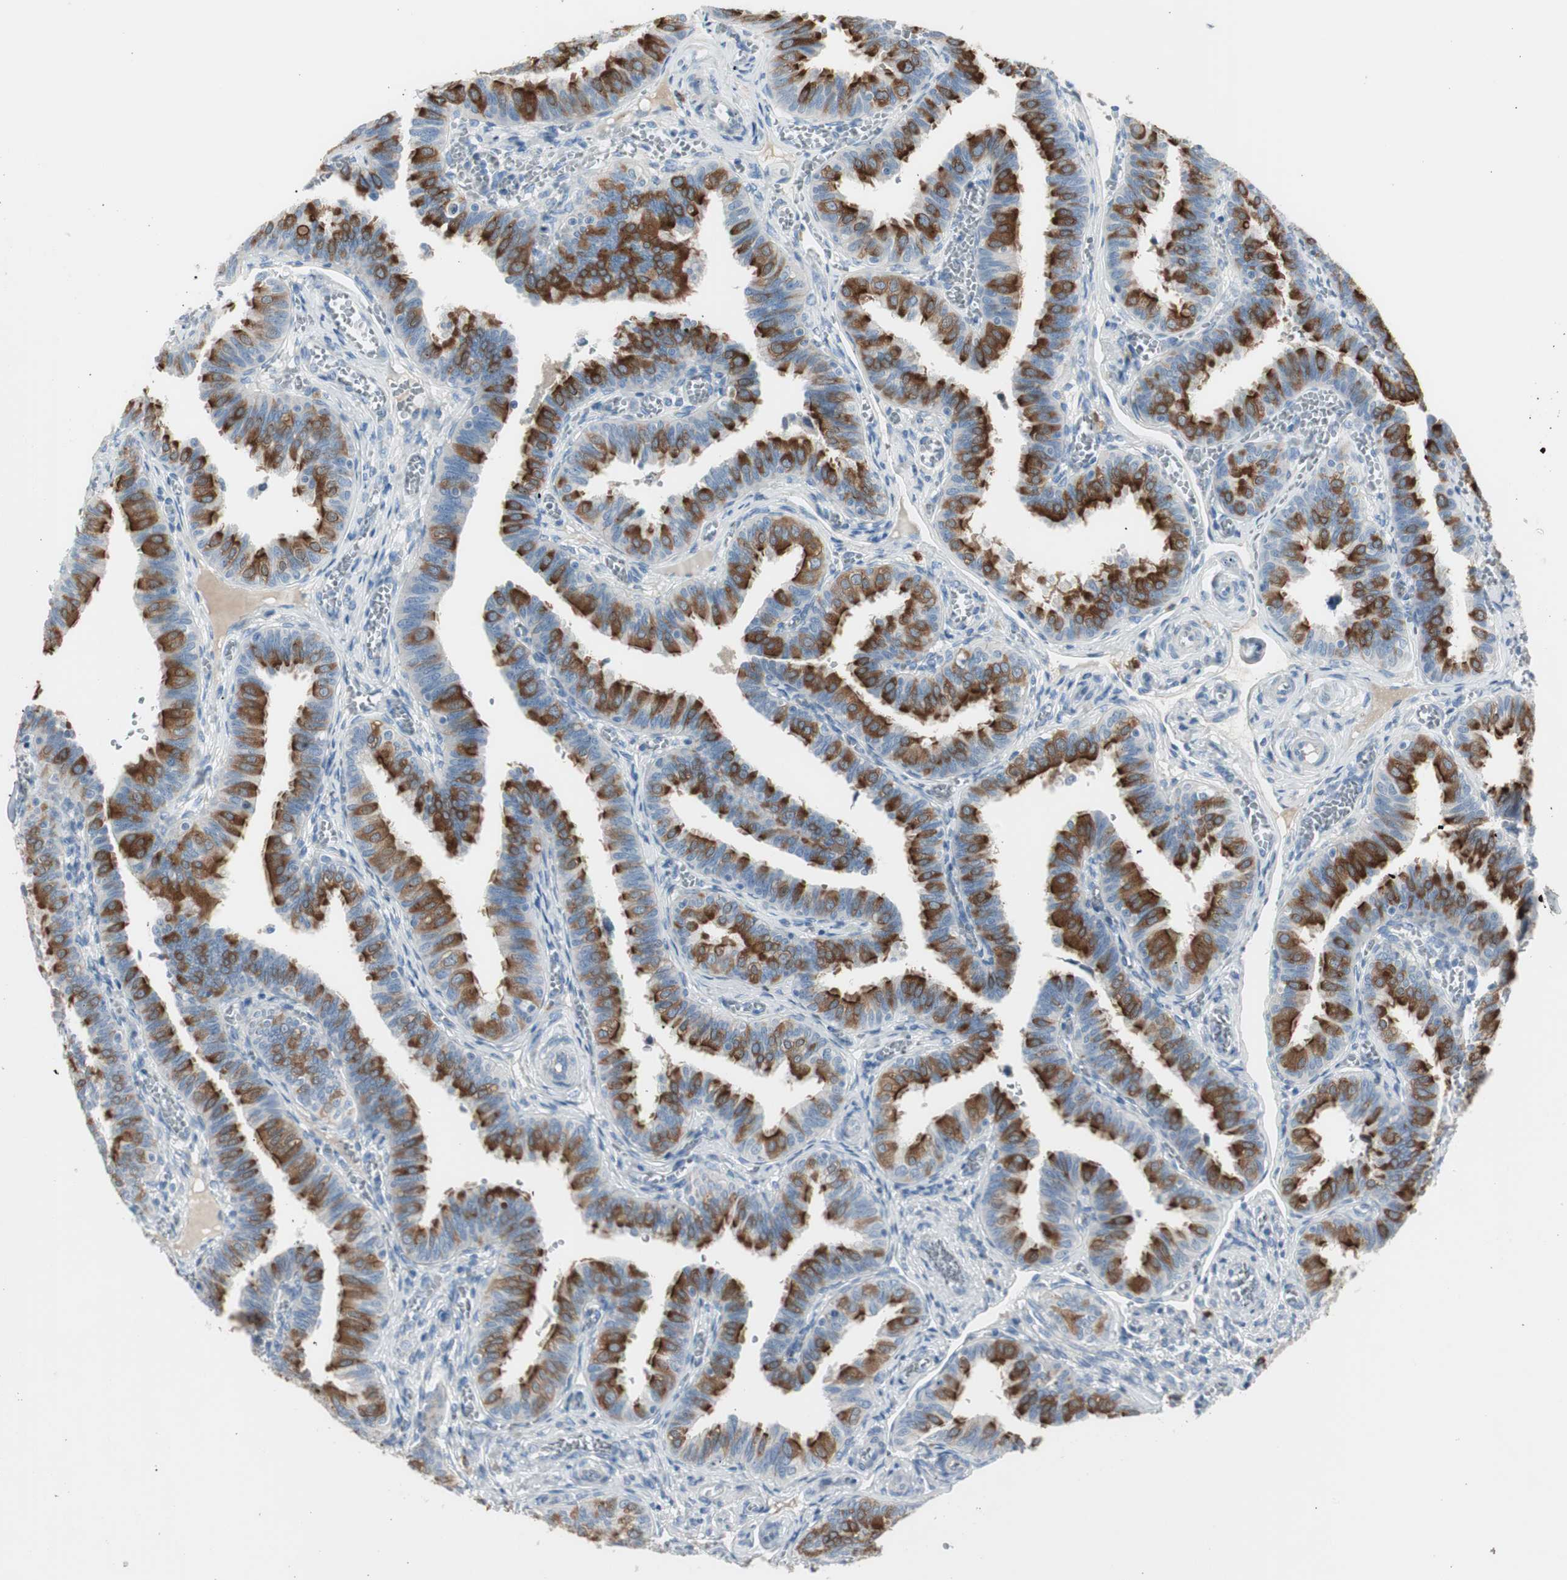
{"staining": {"intensity": "strong", "quantity": "25%-75%", "location": "cytoplasmic/membranous"}, "tissue": "fallopian tube", "cell_type": "Glandular cells", "image_type": "normal", "snomed": [{"axis": "morphology", "description": "Normal tissue, NOS"}, {"axis": "topography", "description": "Fallopian tube"}], "caption": "Brown immunohistochemical staining in normal fallopian tube reveals strong cytoplasmic/membranous expression in about 25%-75% of glandular cells.", "gene": "MAPRE3", "patient": {"sex": "female", "age": 46}}